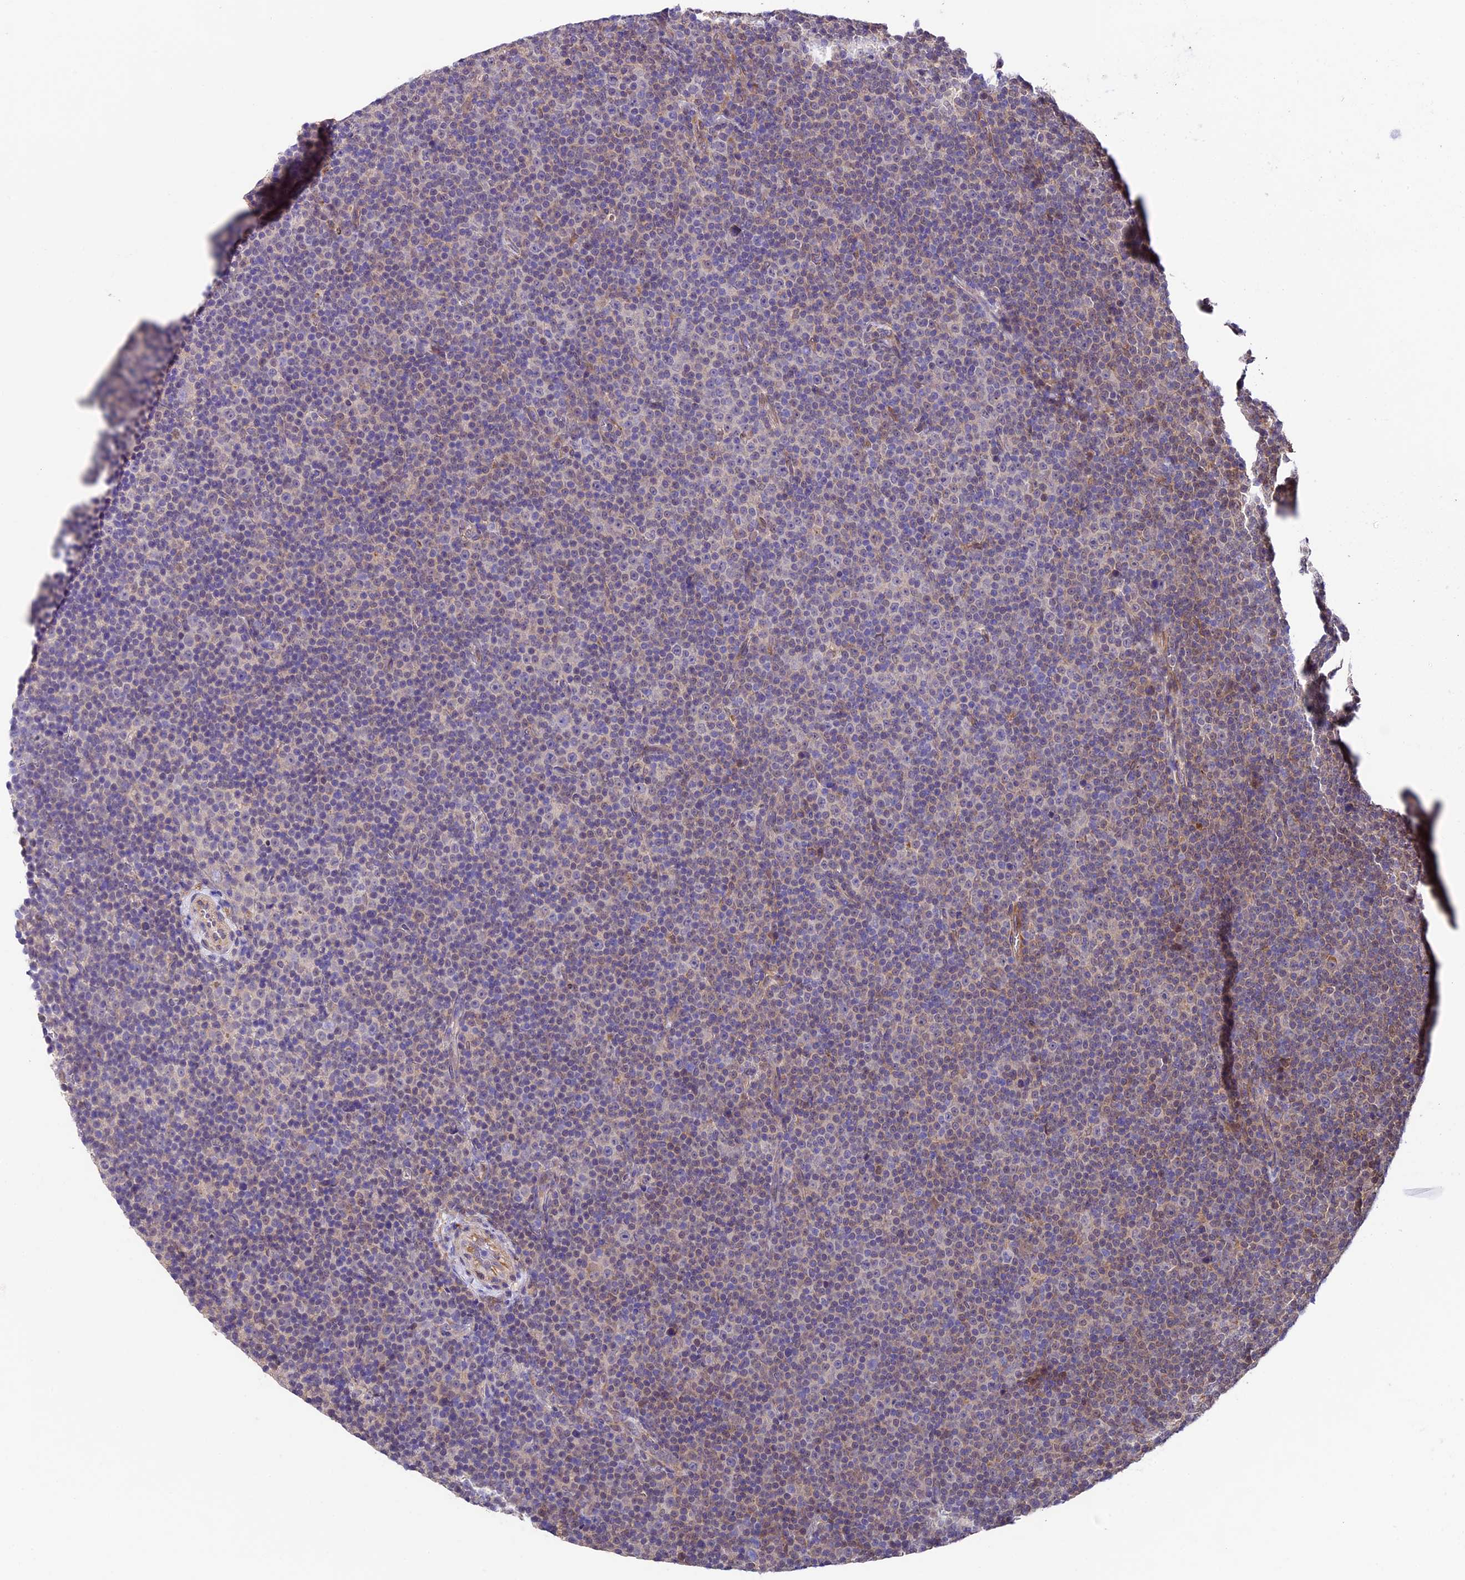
{"staining": {"intensity": "weak", "quantity": "<25%", "location": "cytoplasmic/membranous"}, "tissue": "lymphoma", "cell_type": "Tumor cells", "image_type": "cancer", "snomed": [{"axis": "morphology", "description": "Malignant lymphoma, non-Hodgkin's type, Low grade"}, {"axis": "topography", "description": "Lymph node"}], "caption": "High magnification brightfield microscopy of malignant lymphoma, non-Hodgkin's type (low-grade) stained with DAB (3,3'-diaminobenzidine) (brown) and counterstained with hematoxylin (blue): tumor cells show no significant expression. Nuclei are stained in blue.", "gene": "LSM7", "patient": {"sex": "female", "age": 67}}